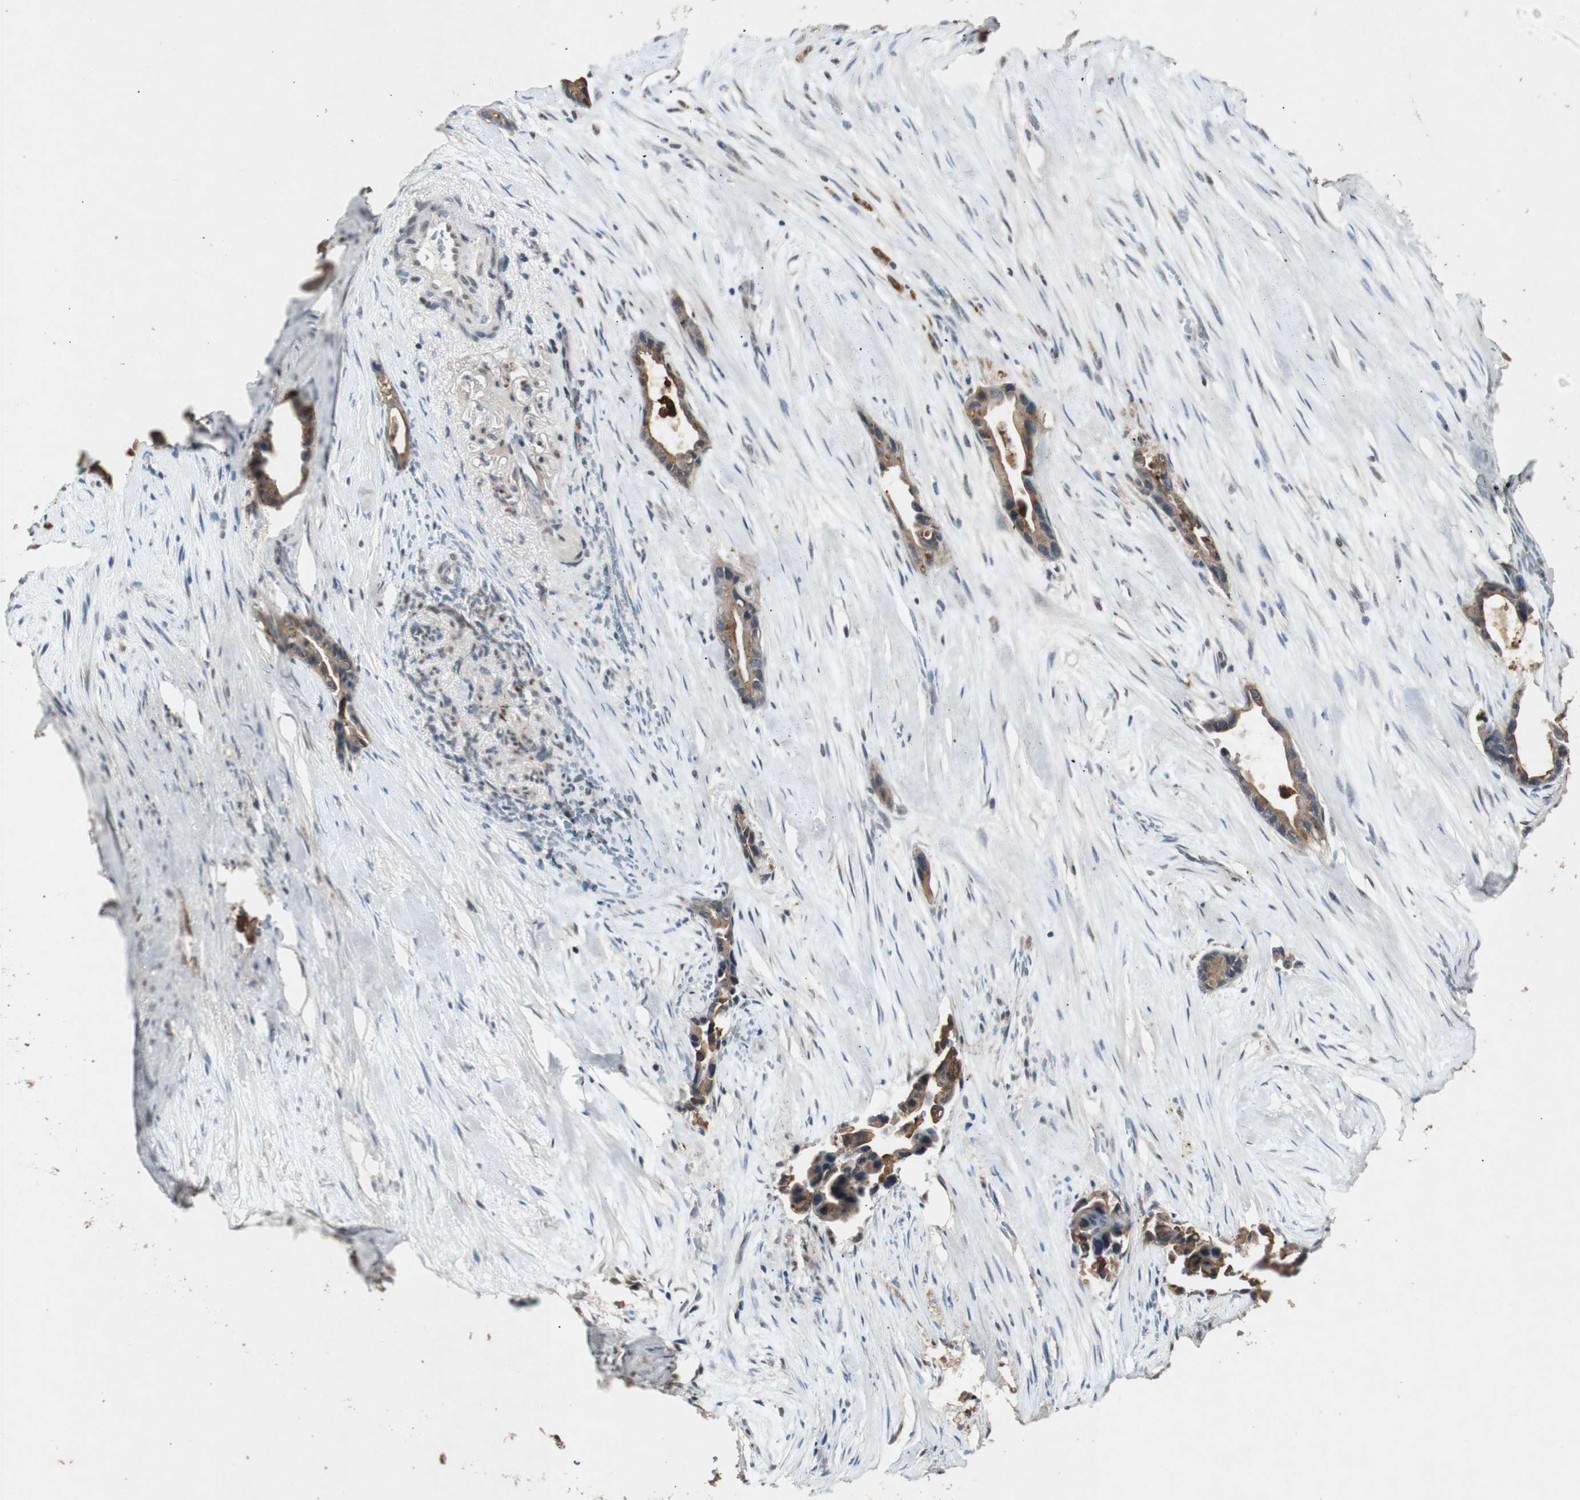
{"staining": {"intensity": "moderate", "quantity": ">75%", "location": "cytoplasmic/membranous"}, "tissue": "liver cancer", "cell_type": "Tumor cells", "image_type": "cancer", "snomed": [{"axis": "morphology", "description": "Cholangiocarcinoma"}, {"axis": "topography", "description": "Liver"}], "caption": "Immunohistochemical staining of human liver cancer exhibits medium levels of moderate cytoplasmic/membranous positivity in about >75% of tumor cells.", "gene": "SLIT2", "patient": {"sex": "female", "age": 55}}